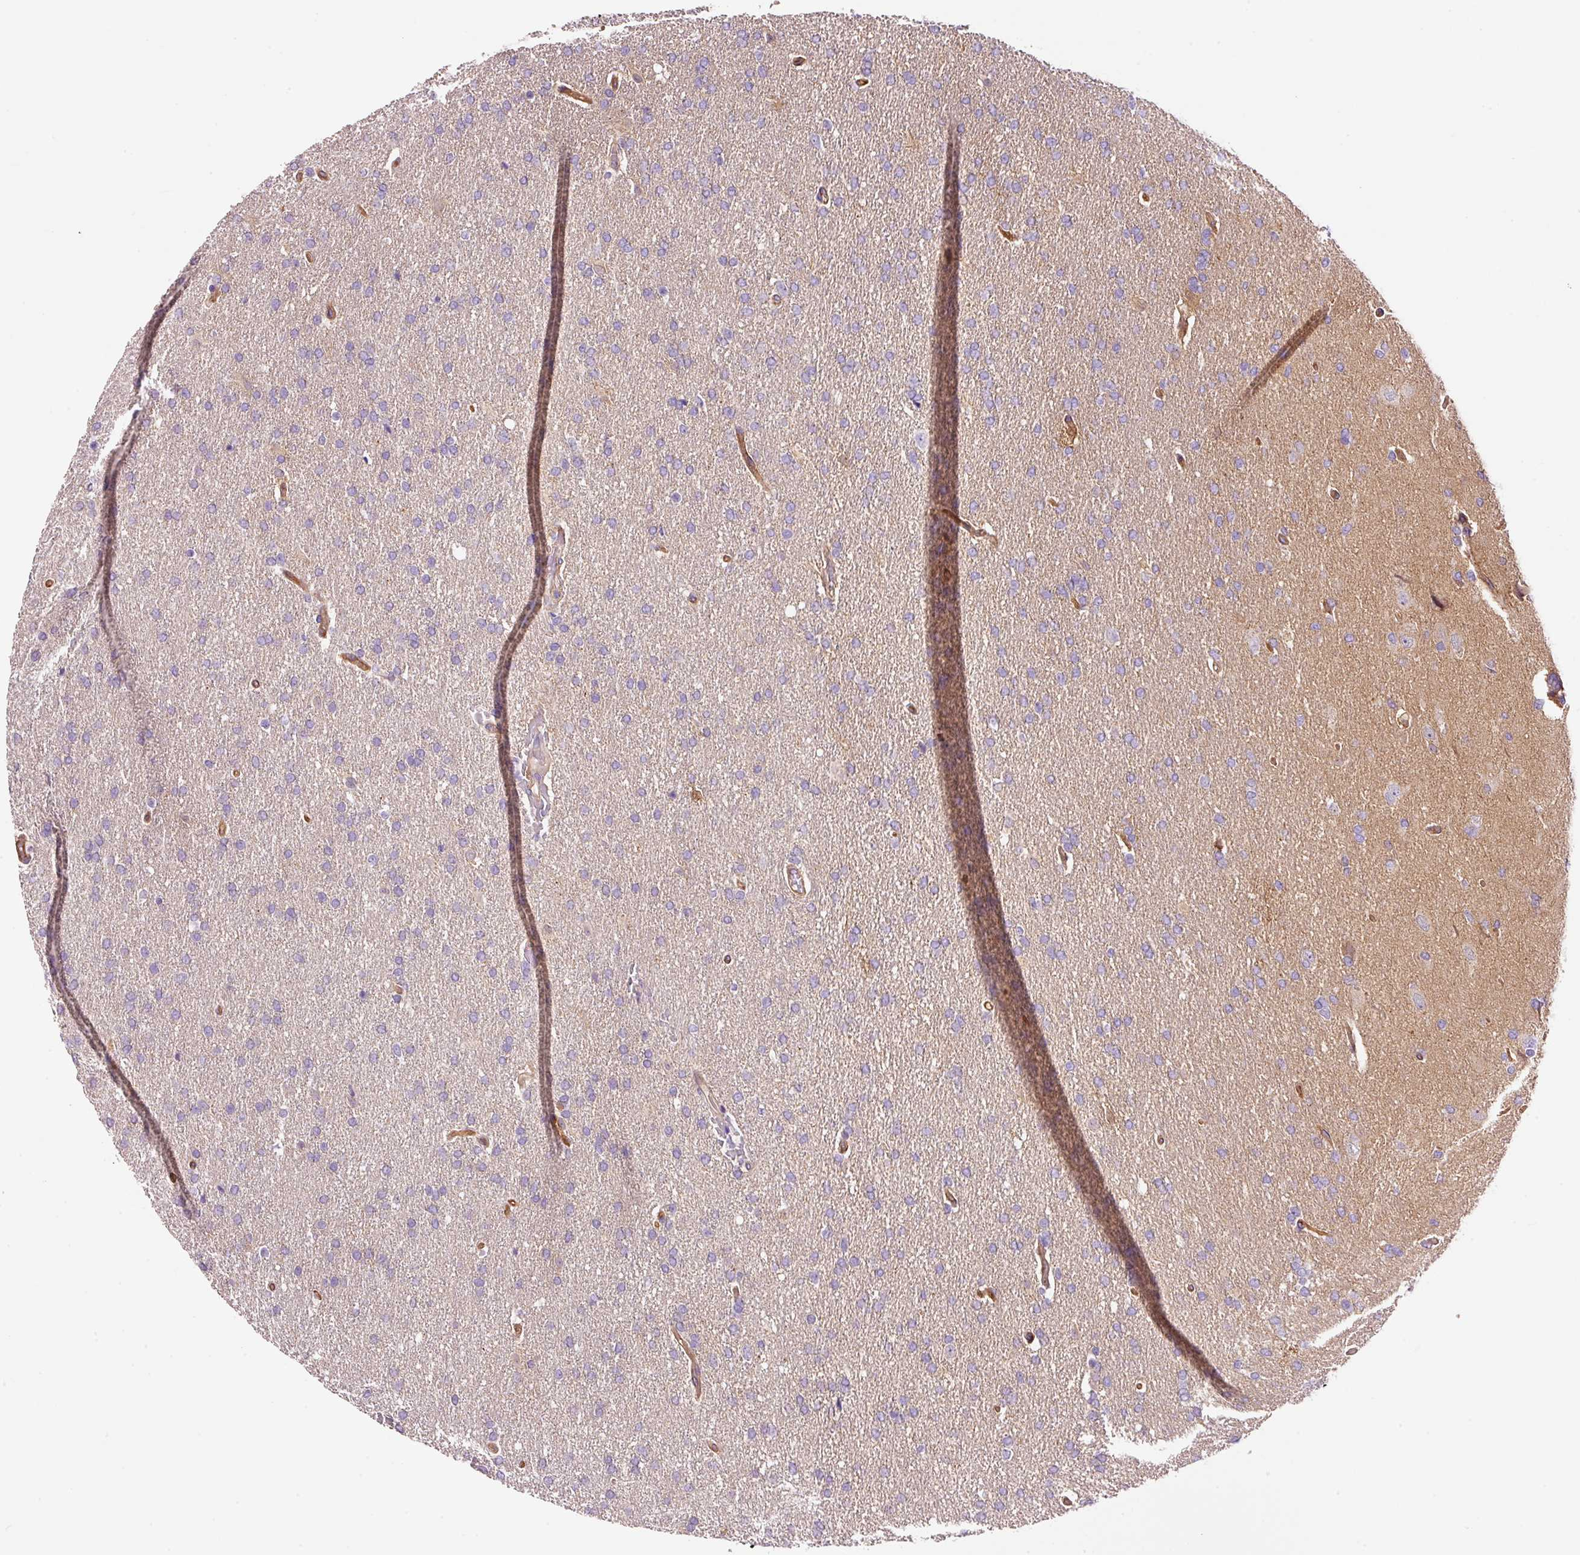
{"staining": {"intensity": "negative", "quantity": "none", "location": "none"}, "tissue": "glioma", "cell_type": "Tumor cells", "image_type": "cancer", "snomed": [{"axis": "morphology", "description": "Glioma, malignant, High grade"}, {"axis": "topography", "description": "Brain"}], "caption": "Tumor cells show no significant expression in glioma.", "gene": "SOS2", "patient": {"sex": "male", "age": 72}}